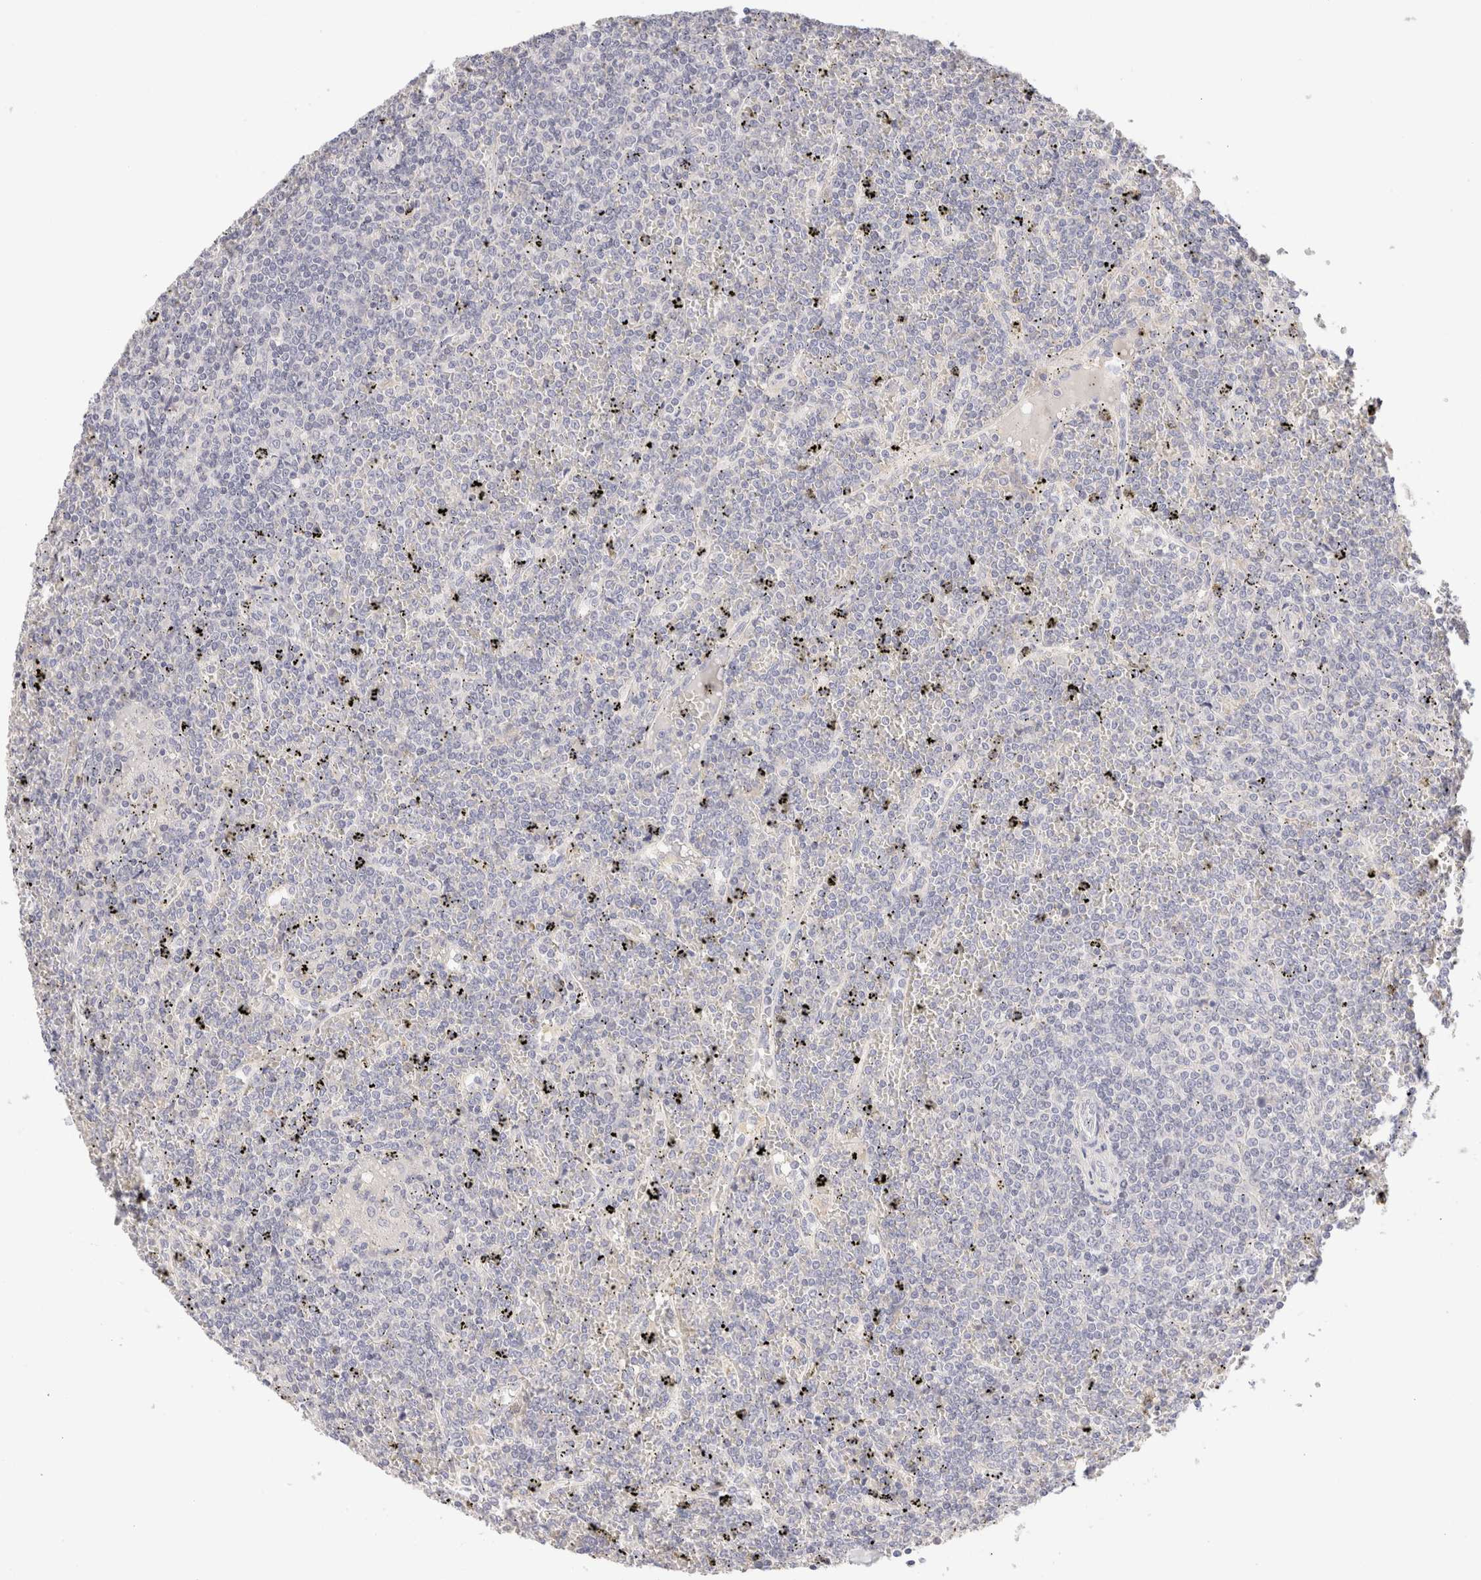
{"staining": {"intensity": "negative", "quantity": "none", "location": "none"}, "tissue": "lymphoma", "cell_type": "Tumor cells", "image_type": "cancer", "snomed": [{"axis": "morphology", "description": "Malignant lymphoma, non-Hodgkin's type, Low grade"}, {"axis": "topography", "description": "Spleen"}], "caption": "The image displays no significant staining in tumor cells of lymphoma.", "gene": "SCGB2A2", "patient": {"sex": "female", "age": 19}}